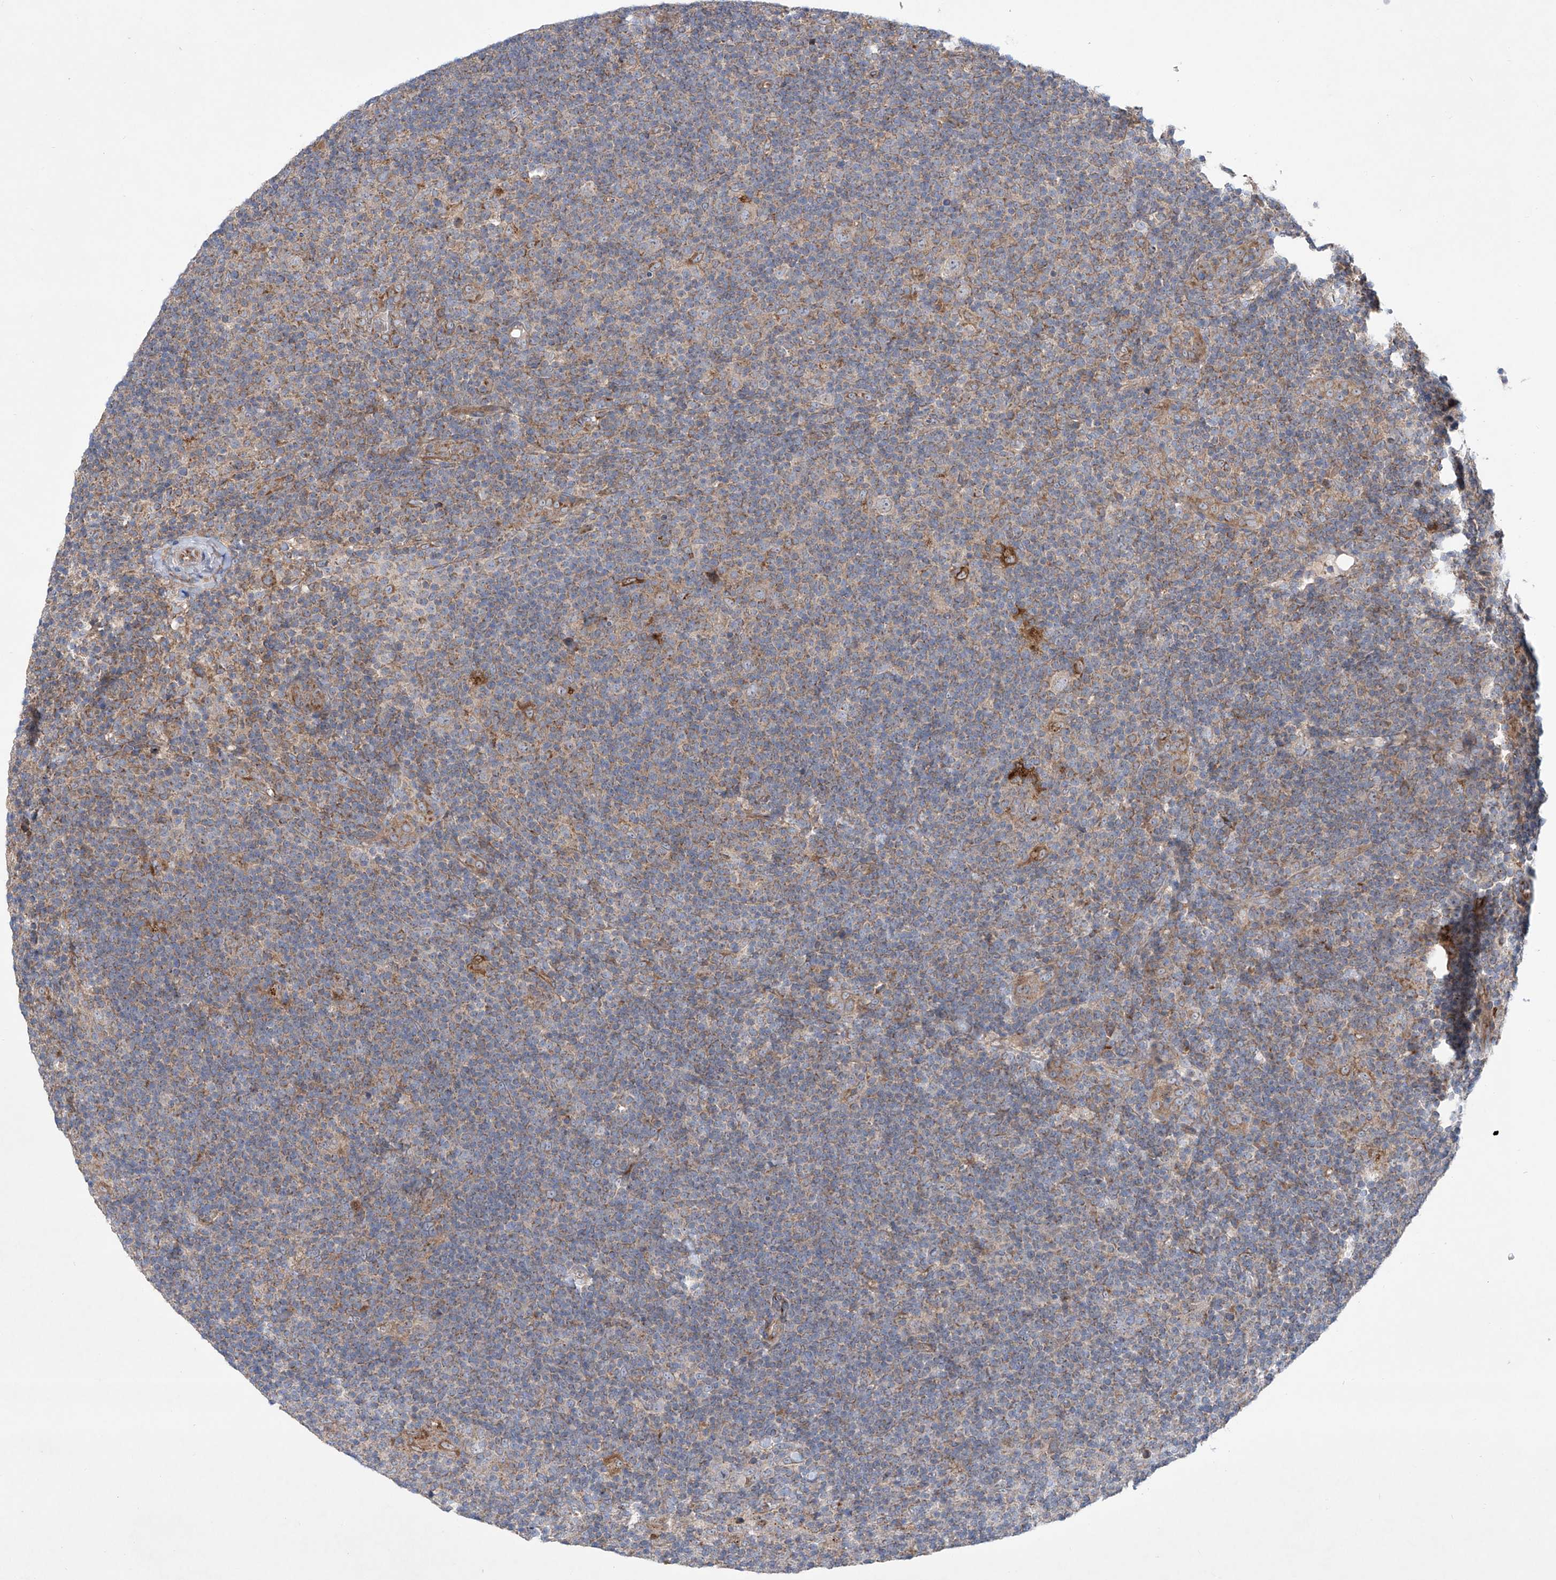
{"staining": {"intensity": "negative", "quantity": "none", "location": "none"}, "tissue": "lymphoma", "cell_type": "Tumor cells", "image_type": "cancer", "snomed": [{"axis": "morphology", "description": "Hodgkin's disease, NOS"}, {"axis": "topography", "description": "Lymph node"}], "caption": "Immunohistochemical staining of lymphoma demonstrates no significant expression in tumor cells.", "gene": "KLC4", "patient": {"sex": "female", "age": 57}}